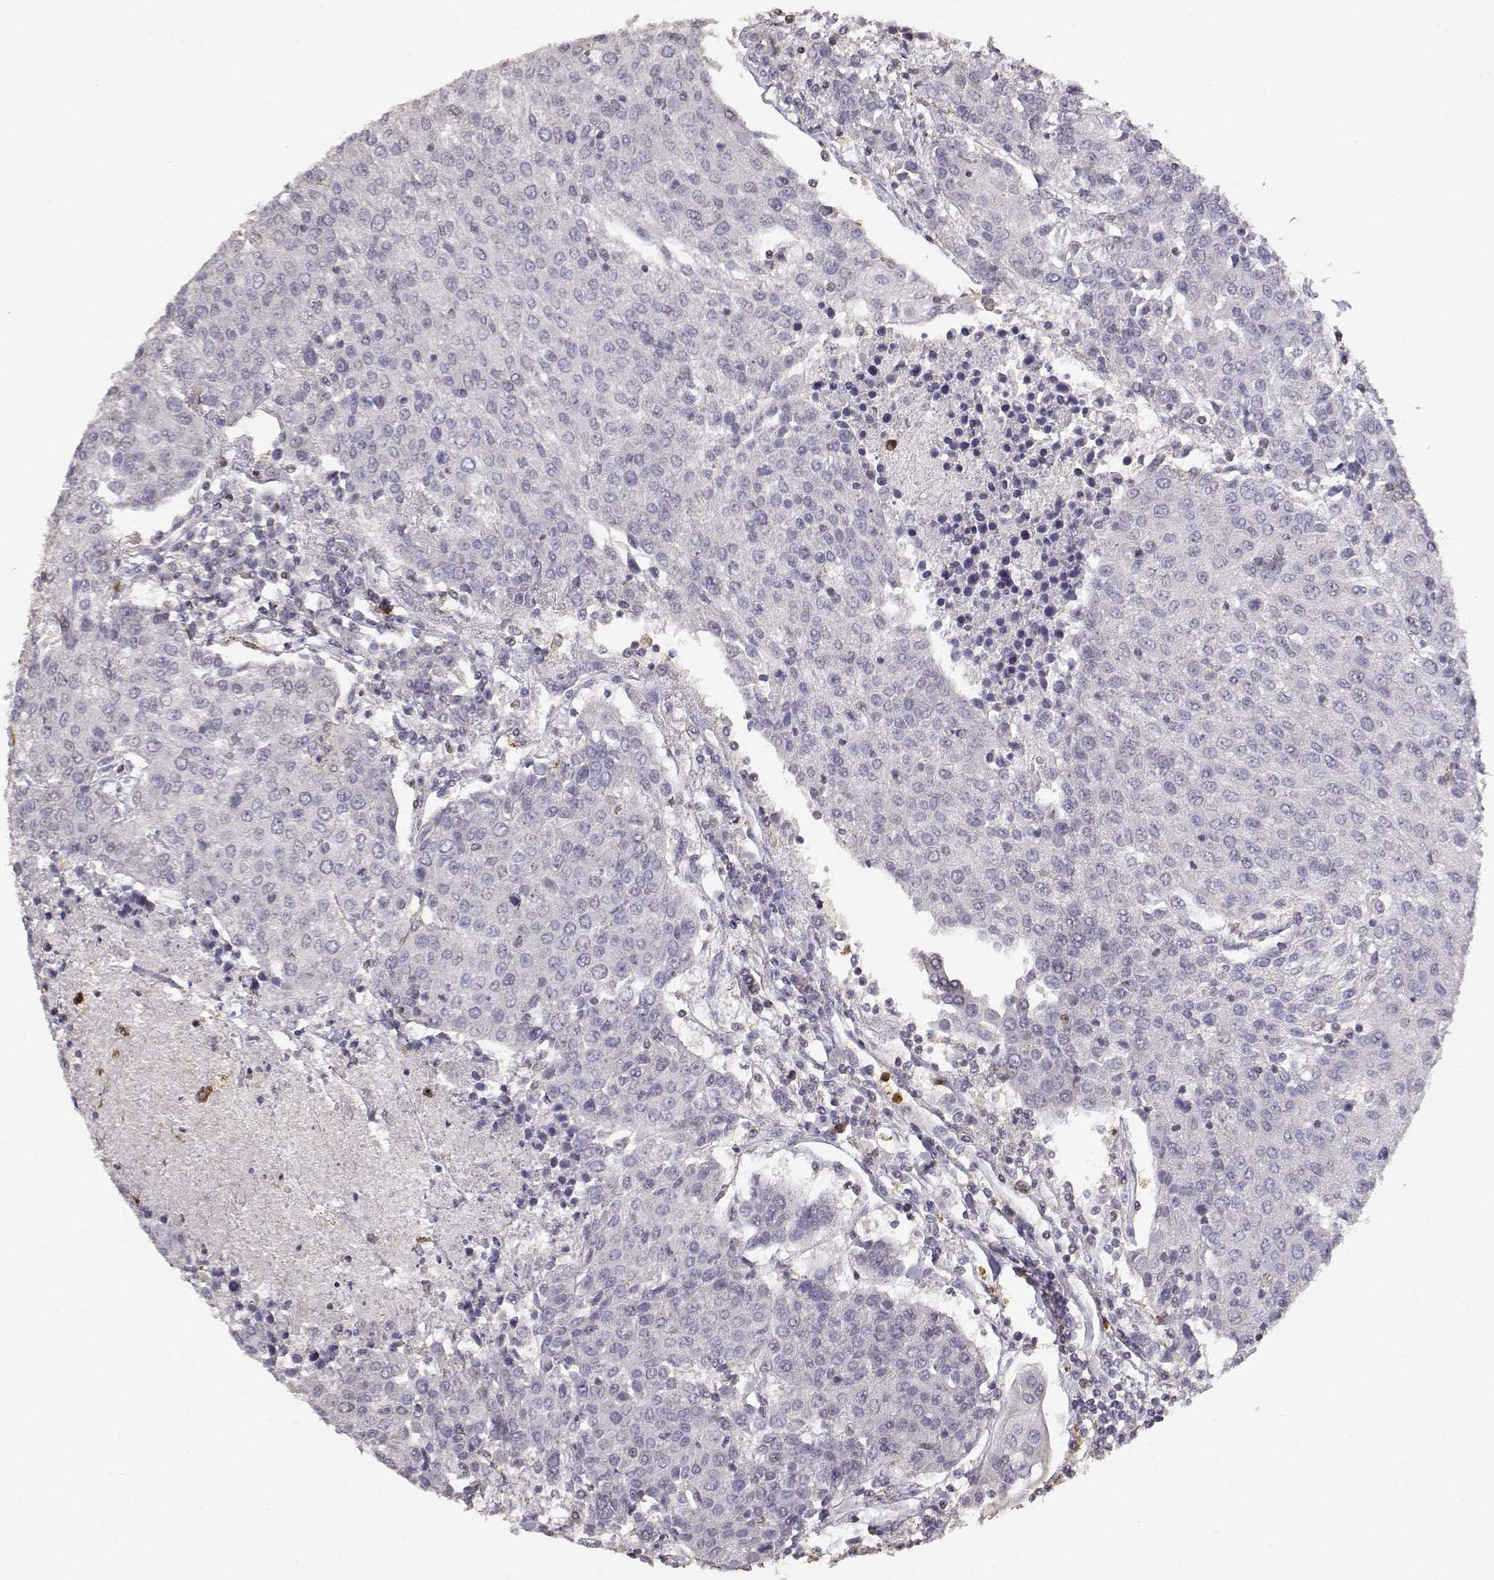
{"staining": {"intensity": "negative", "quantity": "none", "location": "none"}, "tissue": "urothelial cancer", "cell_type": "Tumor cells", "image_type": "cancer", "snomed": [{"axis": "morphology", "description": "Urothelial carcinoma, High grade"}, {"axis": "topography", "description": "Urinary bladder"}], "caption": "Tumor cells show no significant protein staining in high-grade urothelial carcinoma. (IHC, brightfield microscopy, high magnification).", "gene": "TNFRSF10C", "patient": {"sex": "female", "age": 85}}